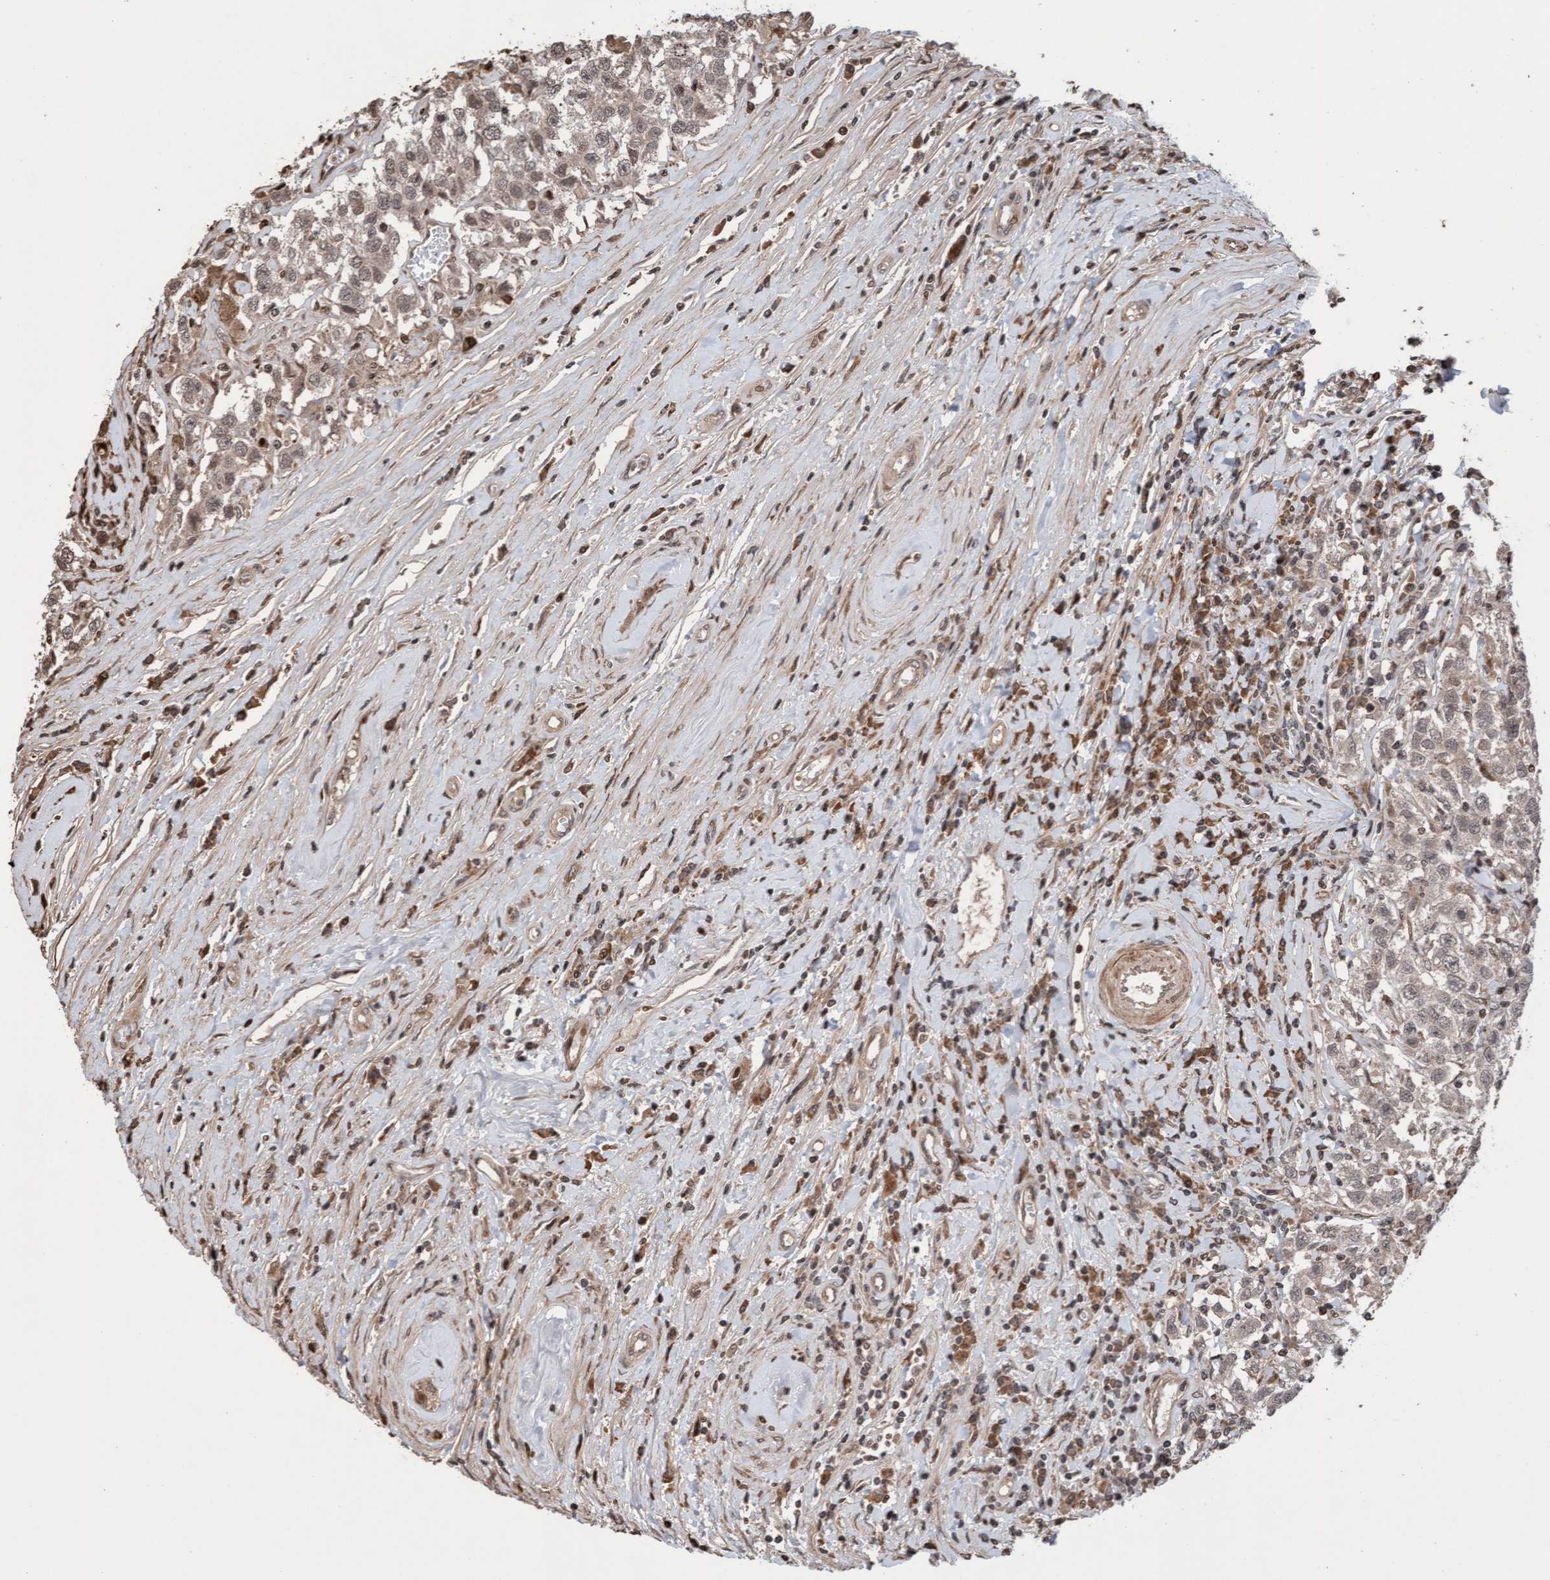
{"staining": {"intensity": "weak", "quantity": ">75%", "location": "cytoplasmic/membranous"}, "tissue": "testis cancer", "cell_type": "Tumor cells", "image_type": "cancer", "snomed": [{"axis": "morphology", "description": "Seminoma, NOS"}, {"axis": "topography", "description": "Testis"}], "caption": "High-magnification brightfield microscopy of seminoma (testis) stained with DAB (3,3'-diaminobenzidine) (brown) and counterstained with hematoxylin (blue). tumor cells exhibit weak cytoplasmic/membranous positivity is identified in approximately>75% of cells. (Brightfield microscopy of DAB IHC at high magnification).", "gene": "PECR", "patient": {"sex": "male", "age": 41}}